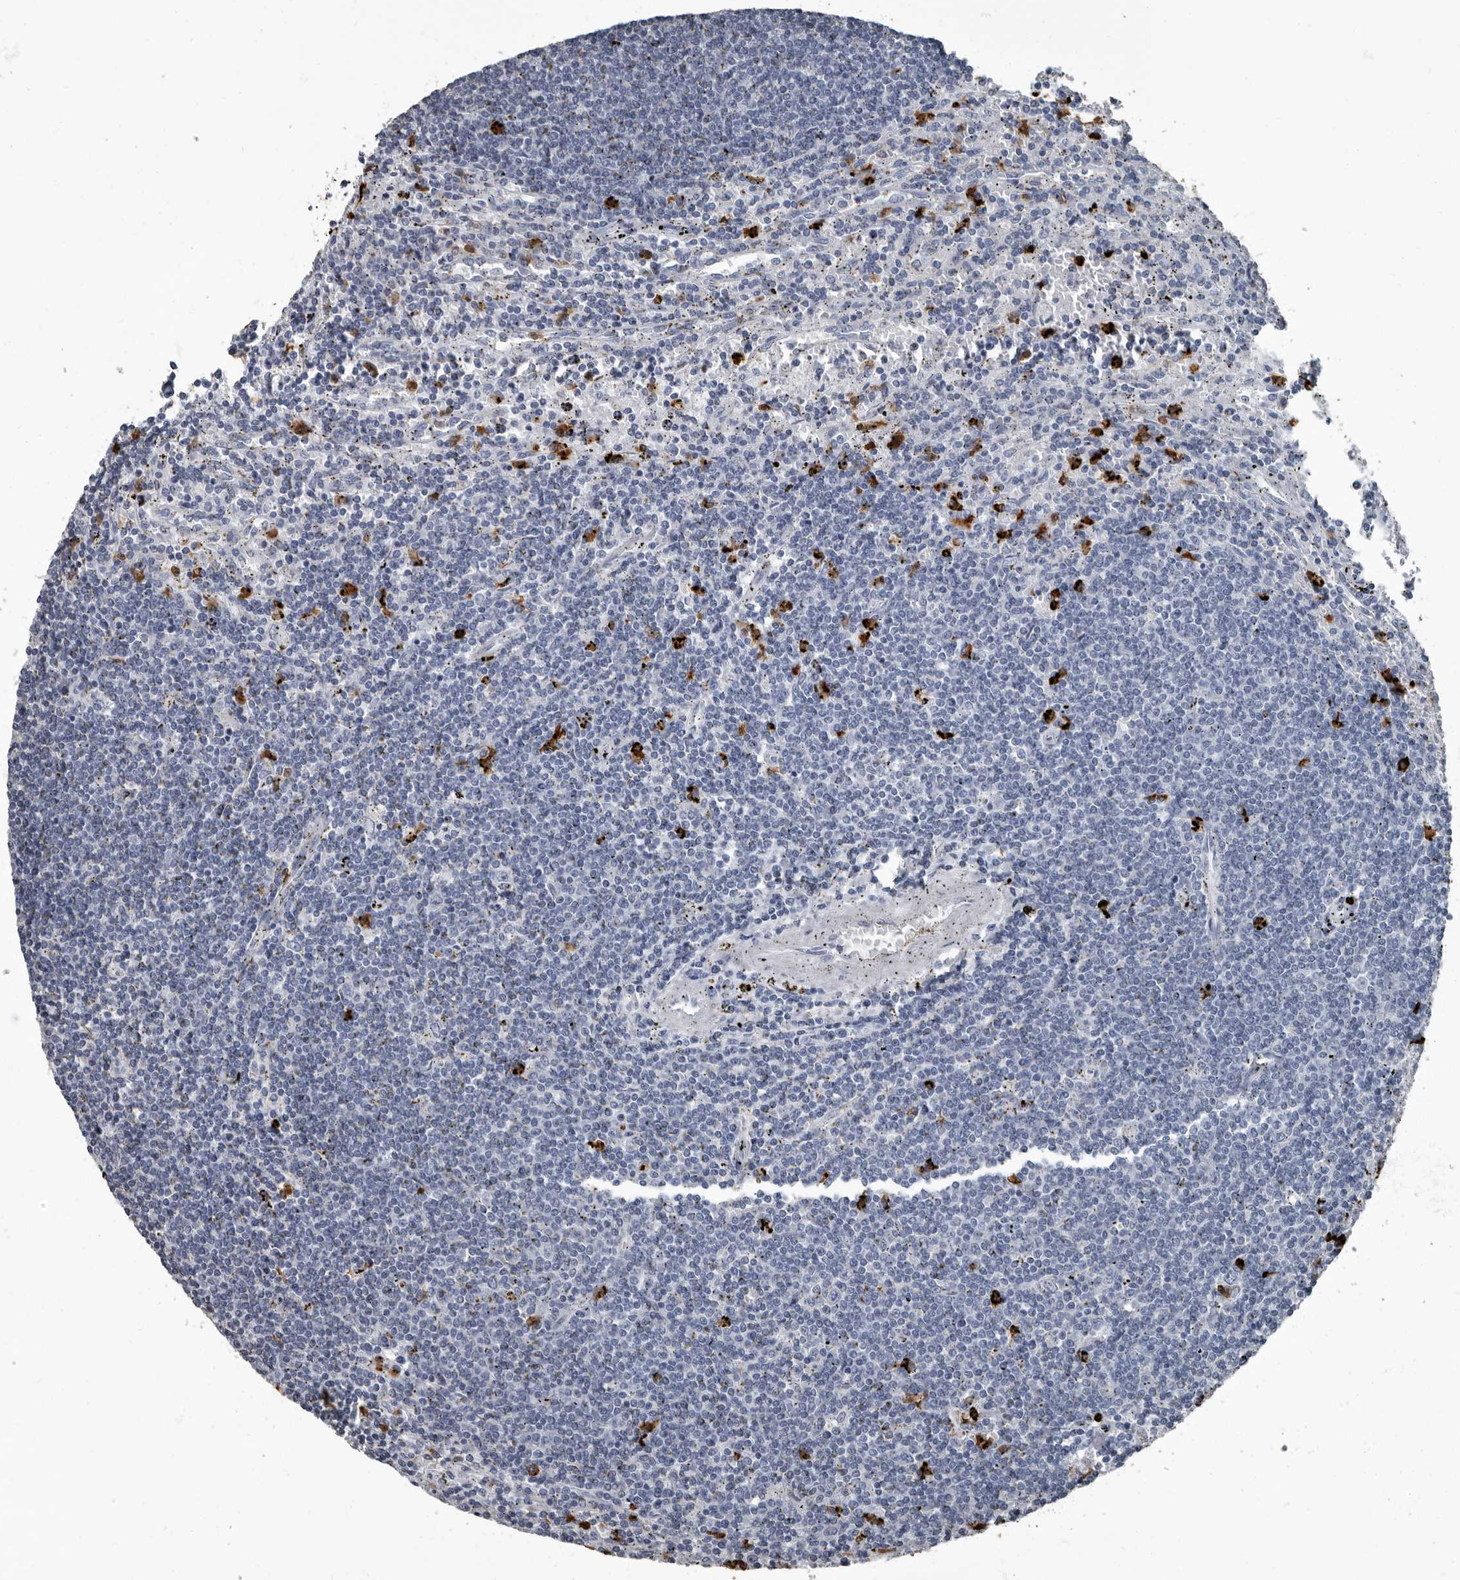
{"staining": {"intensity": "negative", "quantity": "none", "location": "none"}, "tissue": "lymphoma", "cell_type": "Tumor cells", "image_type": "cancer", "snomed": [{"axis": "morphology", "description": "Malignant lymphoma, non-Hodgkin's type, Low grade"}, {"axis": "topography", "description": "Spleen"}], "caption": "This photomicrograph is of lymphoma stained with immunohistochemistry to label a protein in brown with the nuclei are counter-stained blue. There is no expression in tumor cells. (DAB (3,3'-diaminobenzidine) IHC, high magnification).", "gene": "TPD52L1", "patient": {"sex": "male", "age": 76}}